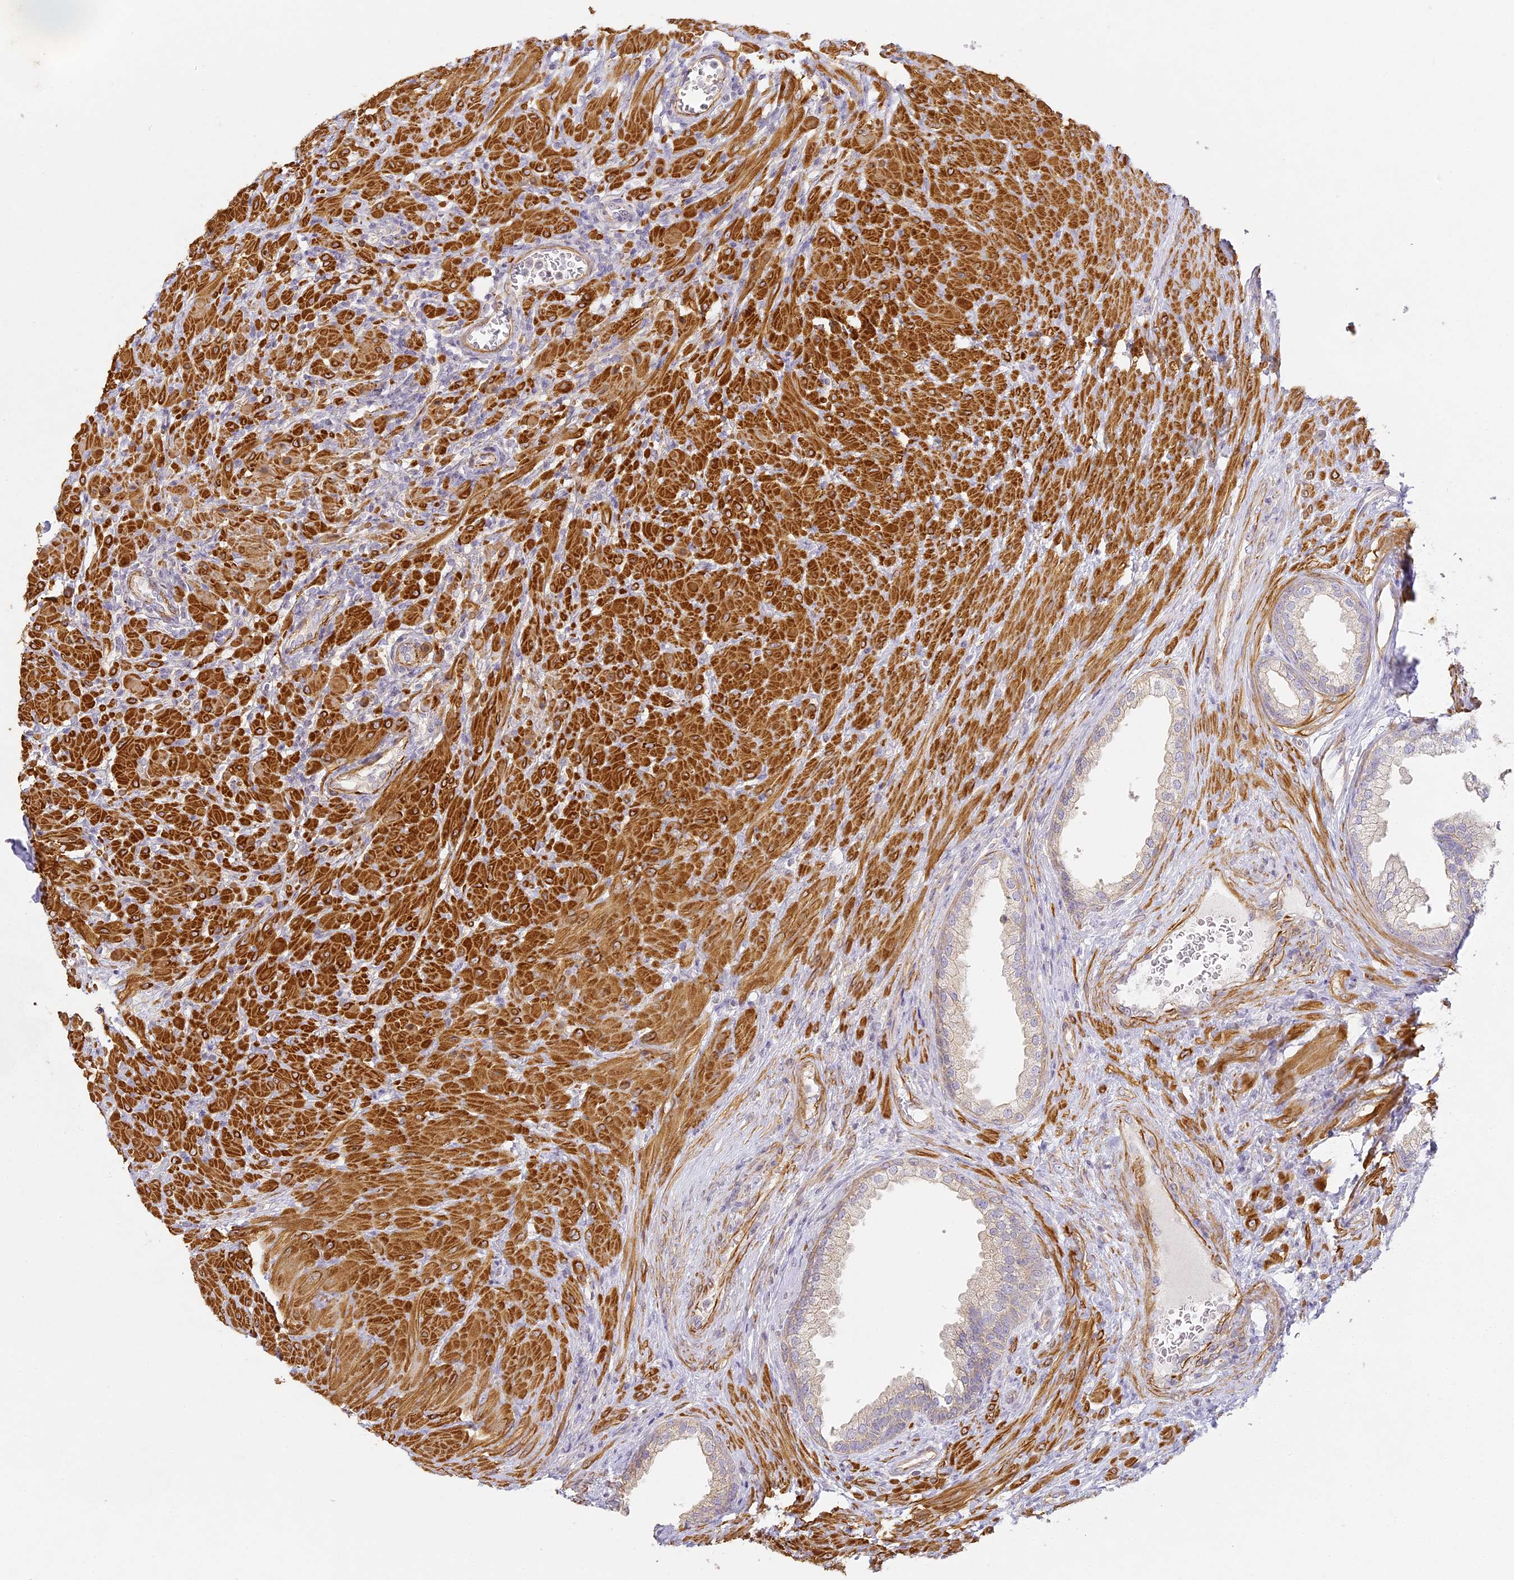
{"staining": {"intensity": "weak", "quantity": "<25%", "location": "cytoplasmic/membranous"}, "tissue": "prostate", "cell_type": "Glandular cells", "image_type": "normal", "snomed": [{"axis": "morphology", "description": "Normal tissue, NOS"}, {"axis": "topography", "description": "Prostate"}], "caption": "This image is of benign prostate stained with immunohistochemistry to label a protein in brown with the nuclei are counter-stained blue. There is no staining in glandular cells. (DAB immunohistochemistry (IHC) with hematoxylin counter stain).", "gene": "MED28", "patient": {"sex": "male", "age": 76}}